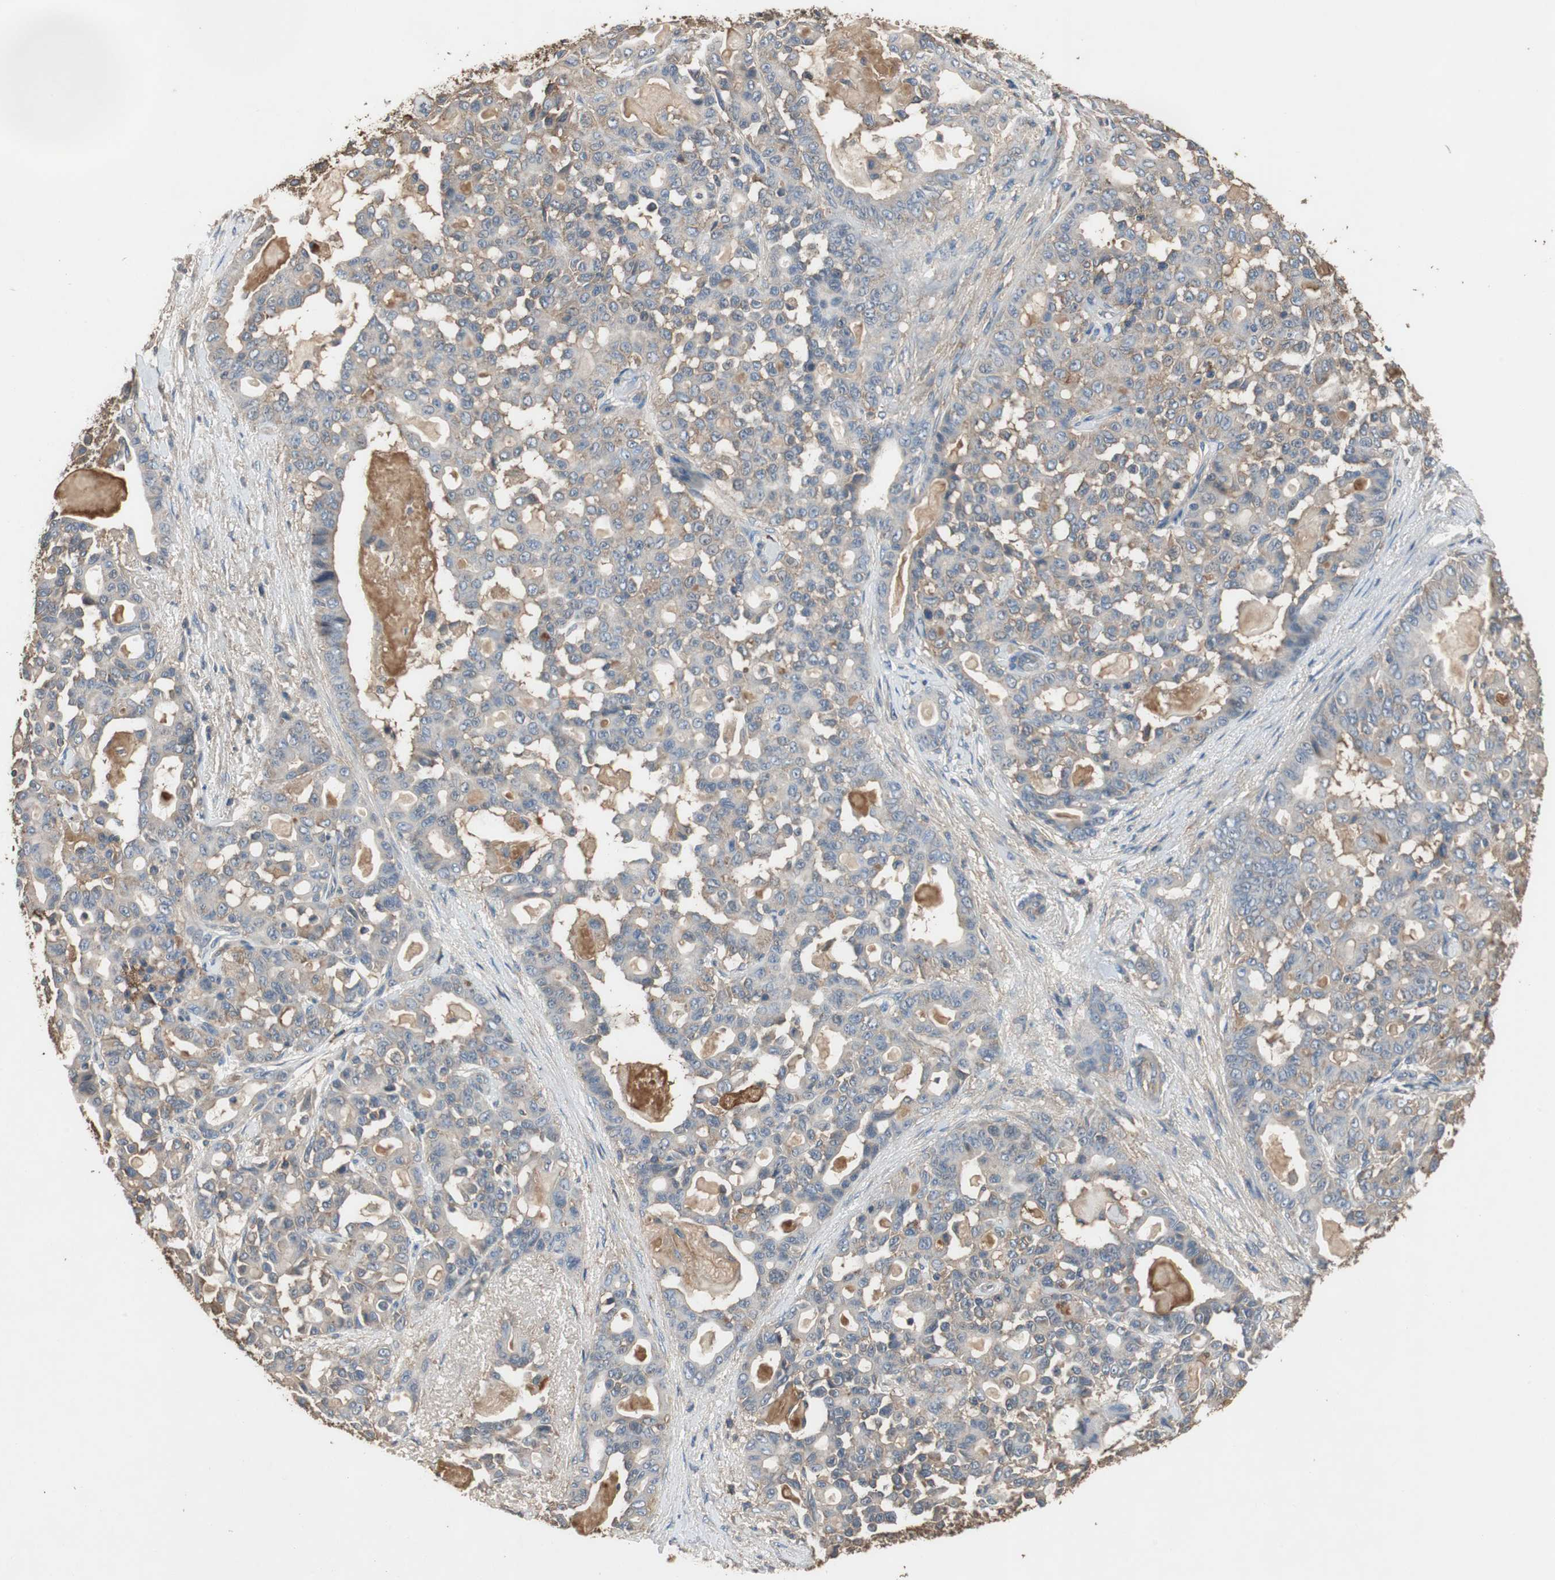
{"staining": {"intensity": "weak", "quantity": "<25%", "location": "cytoplasmic/membranous"}, "tissue": "pancreatic cancer", "cell_type": "Tumor cells", "image_type": "cancer", "snomed": [{"axis": "morphology", "description": "Adenocarcinoma, NOS"}, {"axis": "topography", "description": "Pancreas"}], "caption": "Micrograph shows no significant protein expression in tumor cells of pancreatic adenocarcinoma.", "gene": "TNFRSF14", "patient": {"sex": "male", "age": 63}}